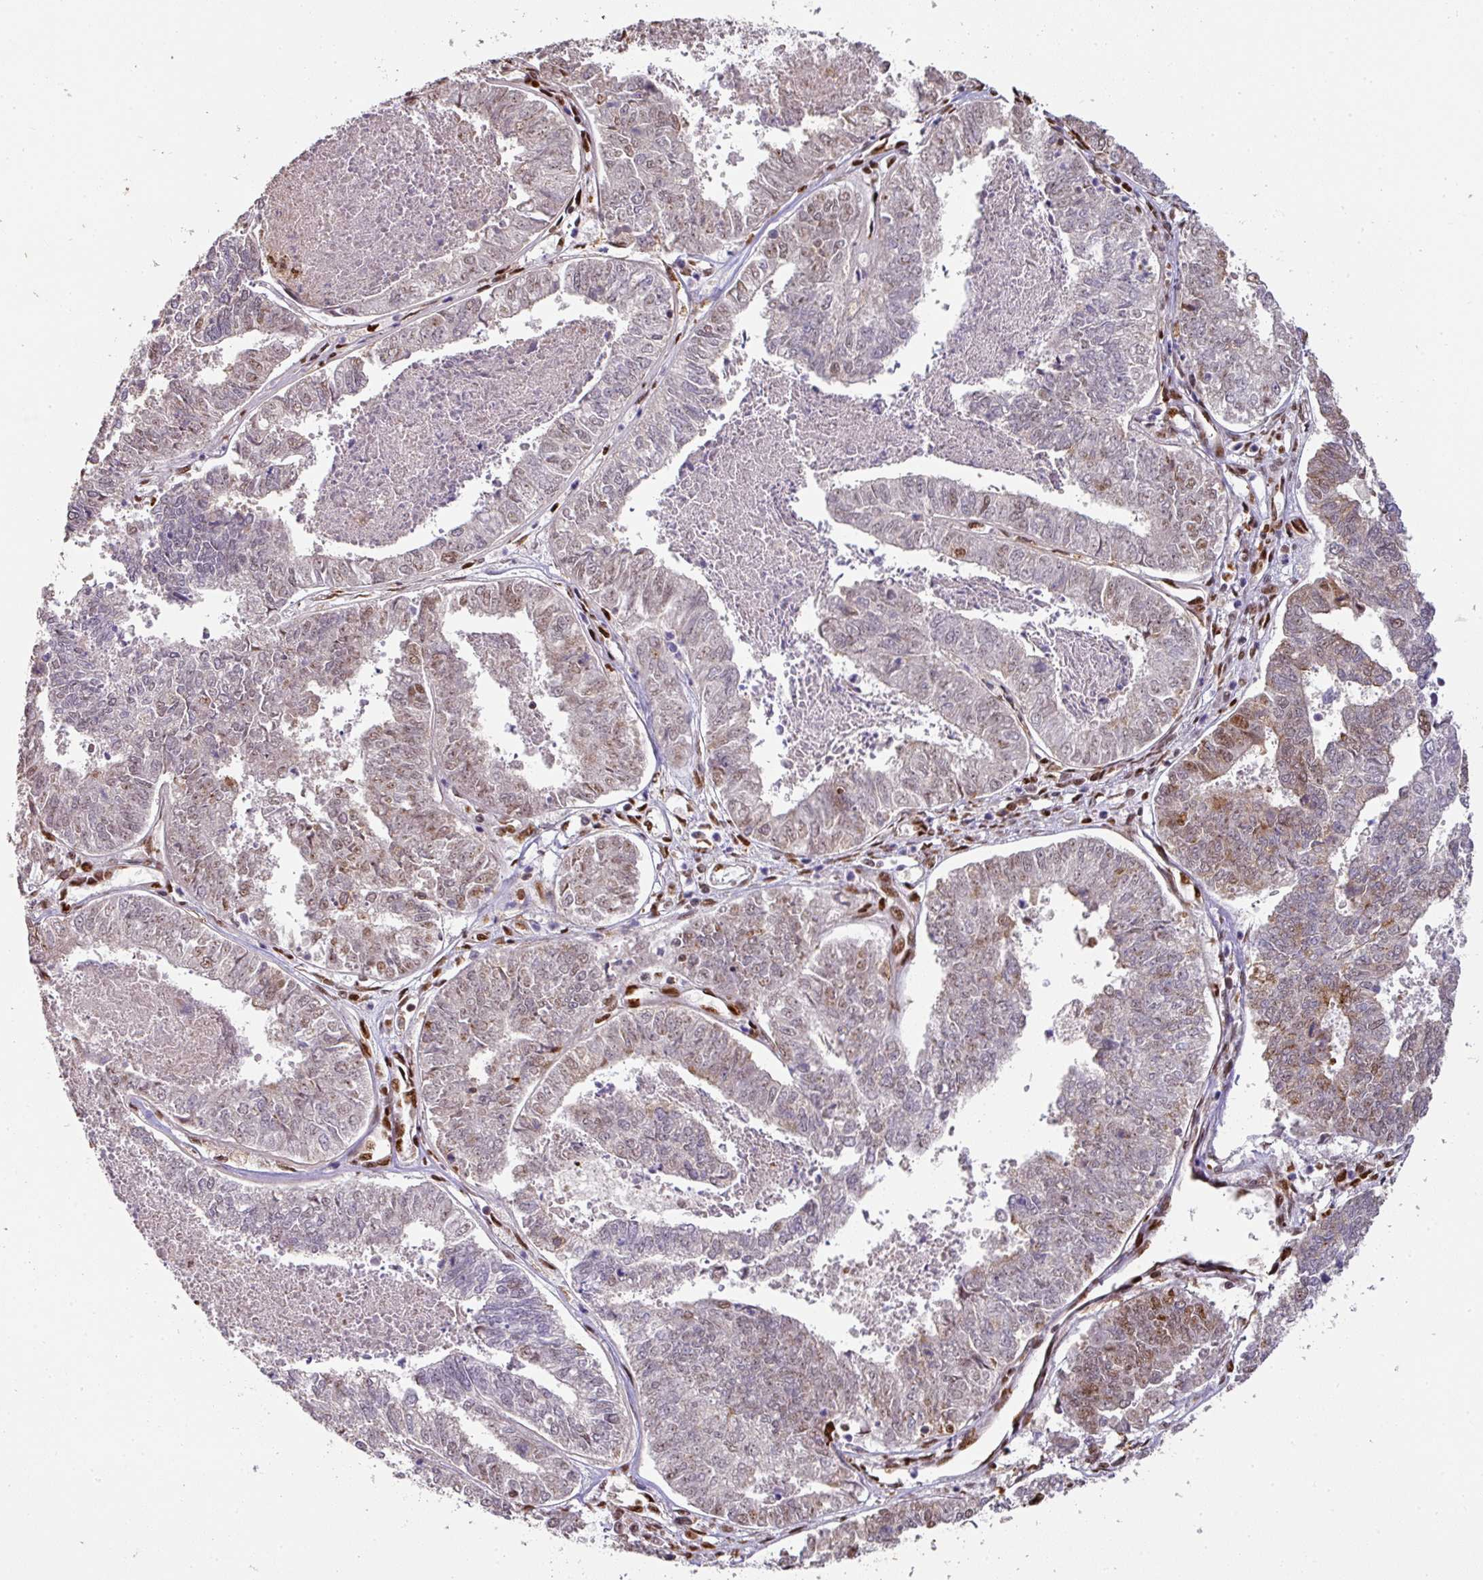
{"staining": {"intensity": "moderate", "quantity": "25%-75%", "location": "nuclear"}, "tissue": "endometrial cancer", "cell_type": "Tumor cells", "image_type": "cancer", "snomed": [{"axis": "morphology", "description": "Adenocarcinoma, NOS"}, {"axis": "topography", "description": "Endometrium"}], "caption": "Immunohistochemistry image of human endometrial cancer stained for a protein (brown), which displays medium levels of moderate nuclear expression in about 25%-75% of tumor cells.", "gene": "SAMHD1", "patient": {"sex": "female", "age": 73}}